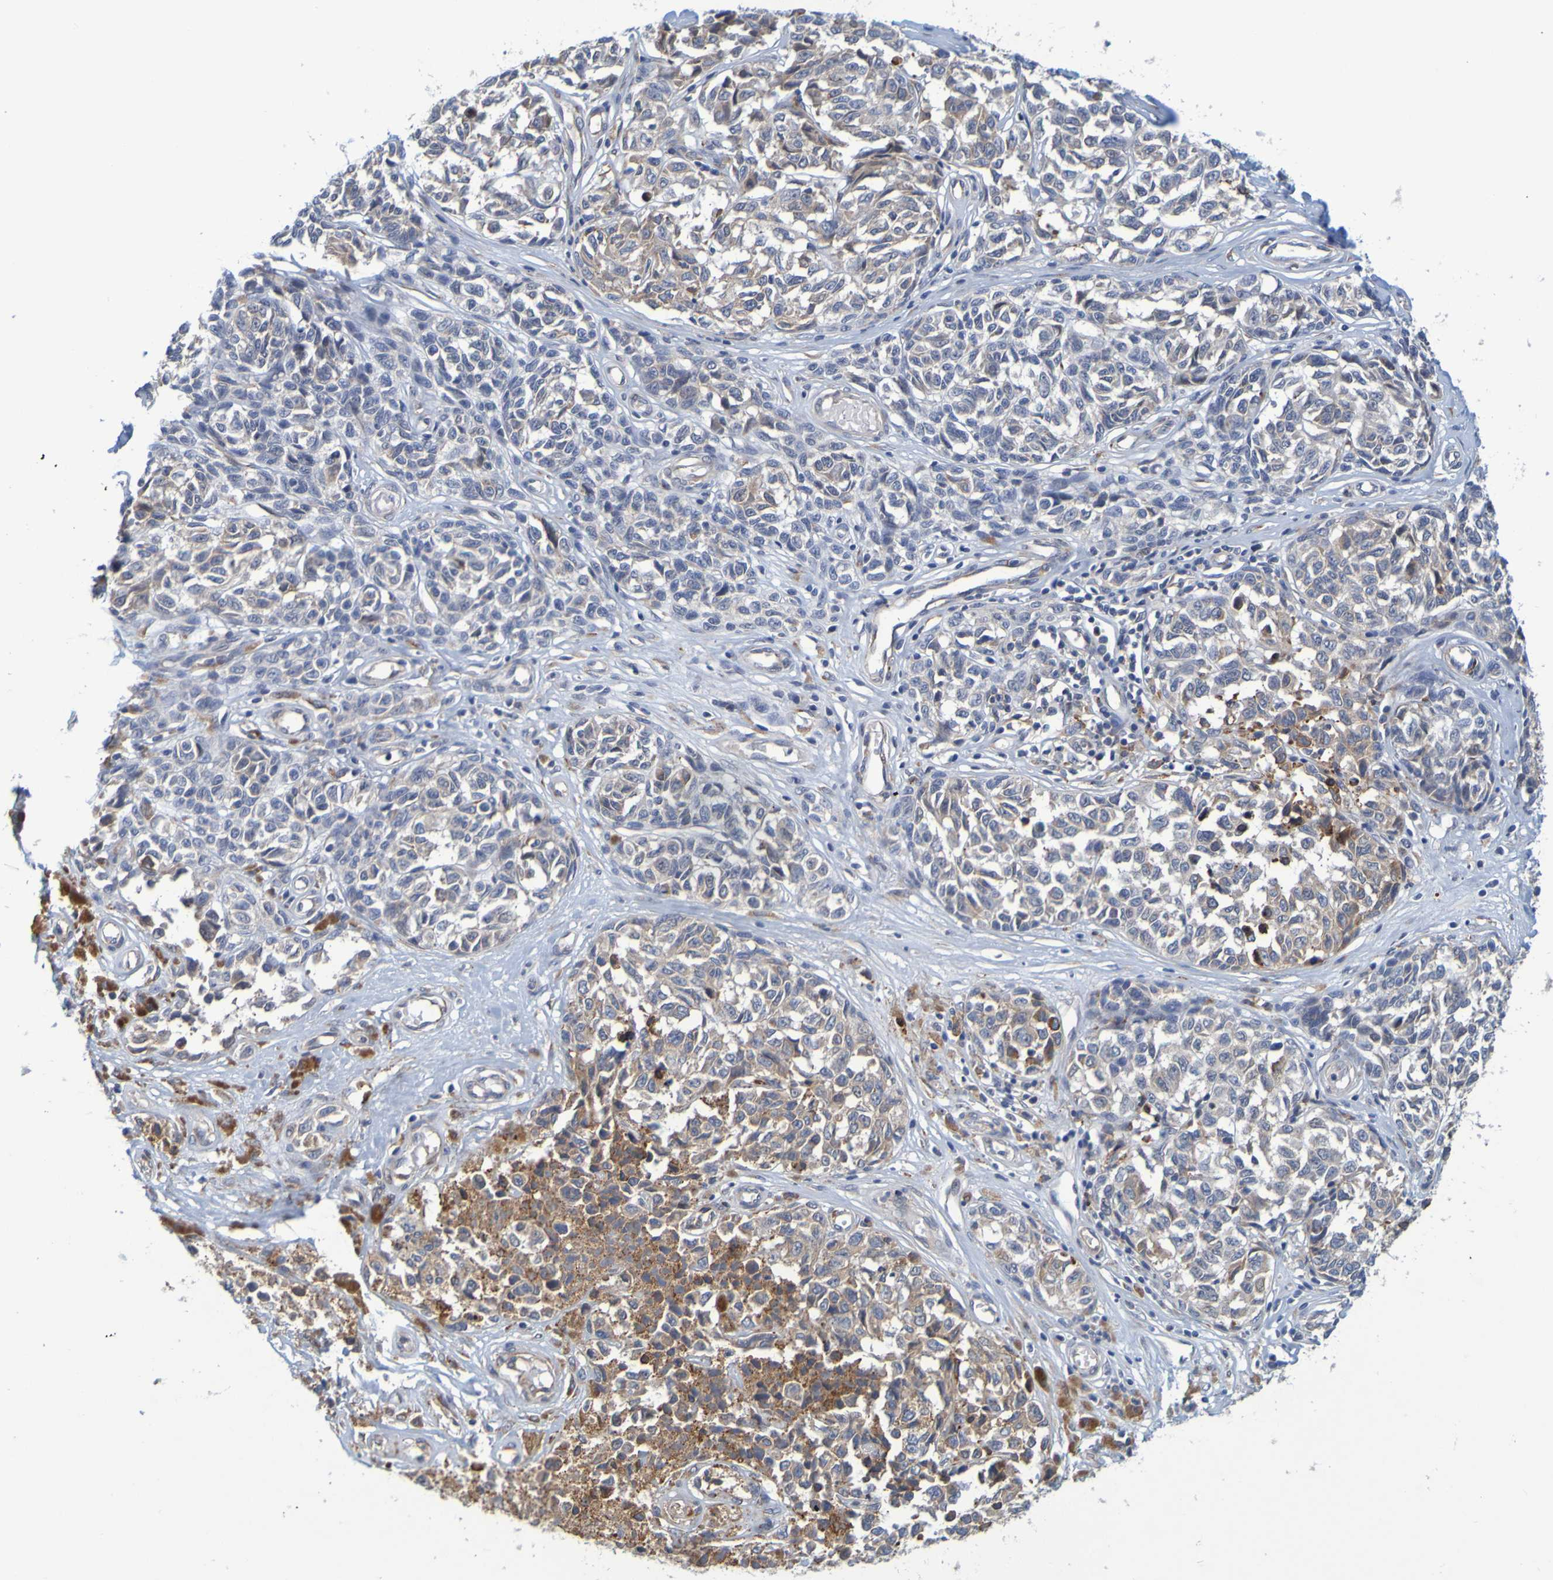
{"staining": {"intensity": "moderate", "quantity": "<25%", "location": "cytoplasmic/membranous"}, "tissue": "melanoma", "cell_type": "Tumor cells", "image_type": "cancer", "snomed": [{"axis": "morphology", "description": "Malignant melanoma, NOS"}, {"axis": "topography", "description": "Skin"}], "caption": "Immunohistochemical staining of malignant melanoma exhibits low levels of moderate cytoplasmic/membranous expression in approximately <25% of tumor cells.", "gene": "SIL1", "patient": {"sex": "female", "age": 64}}